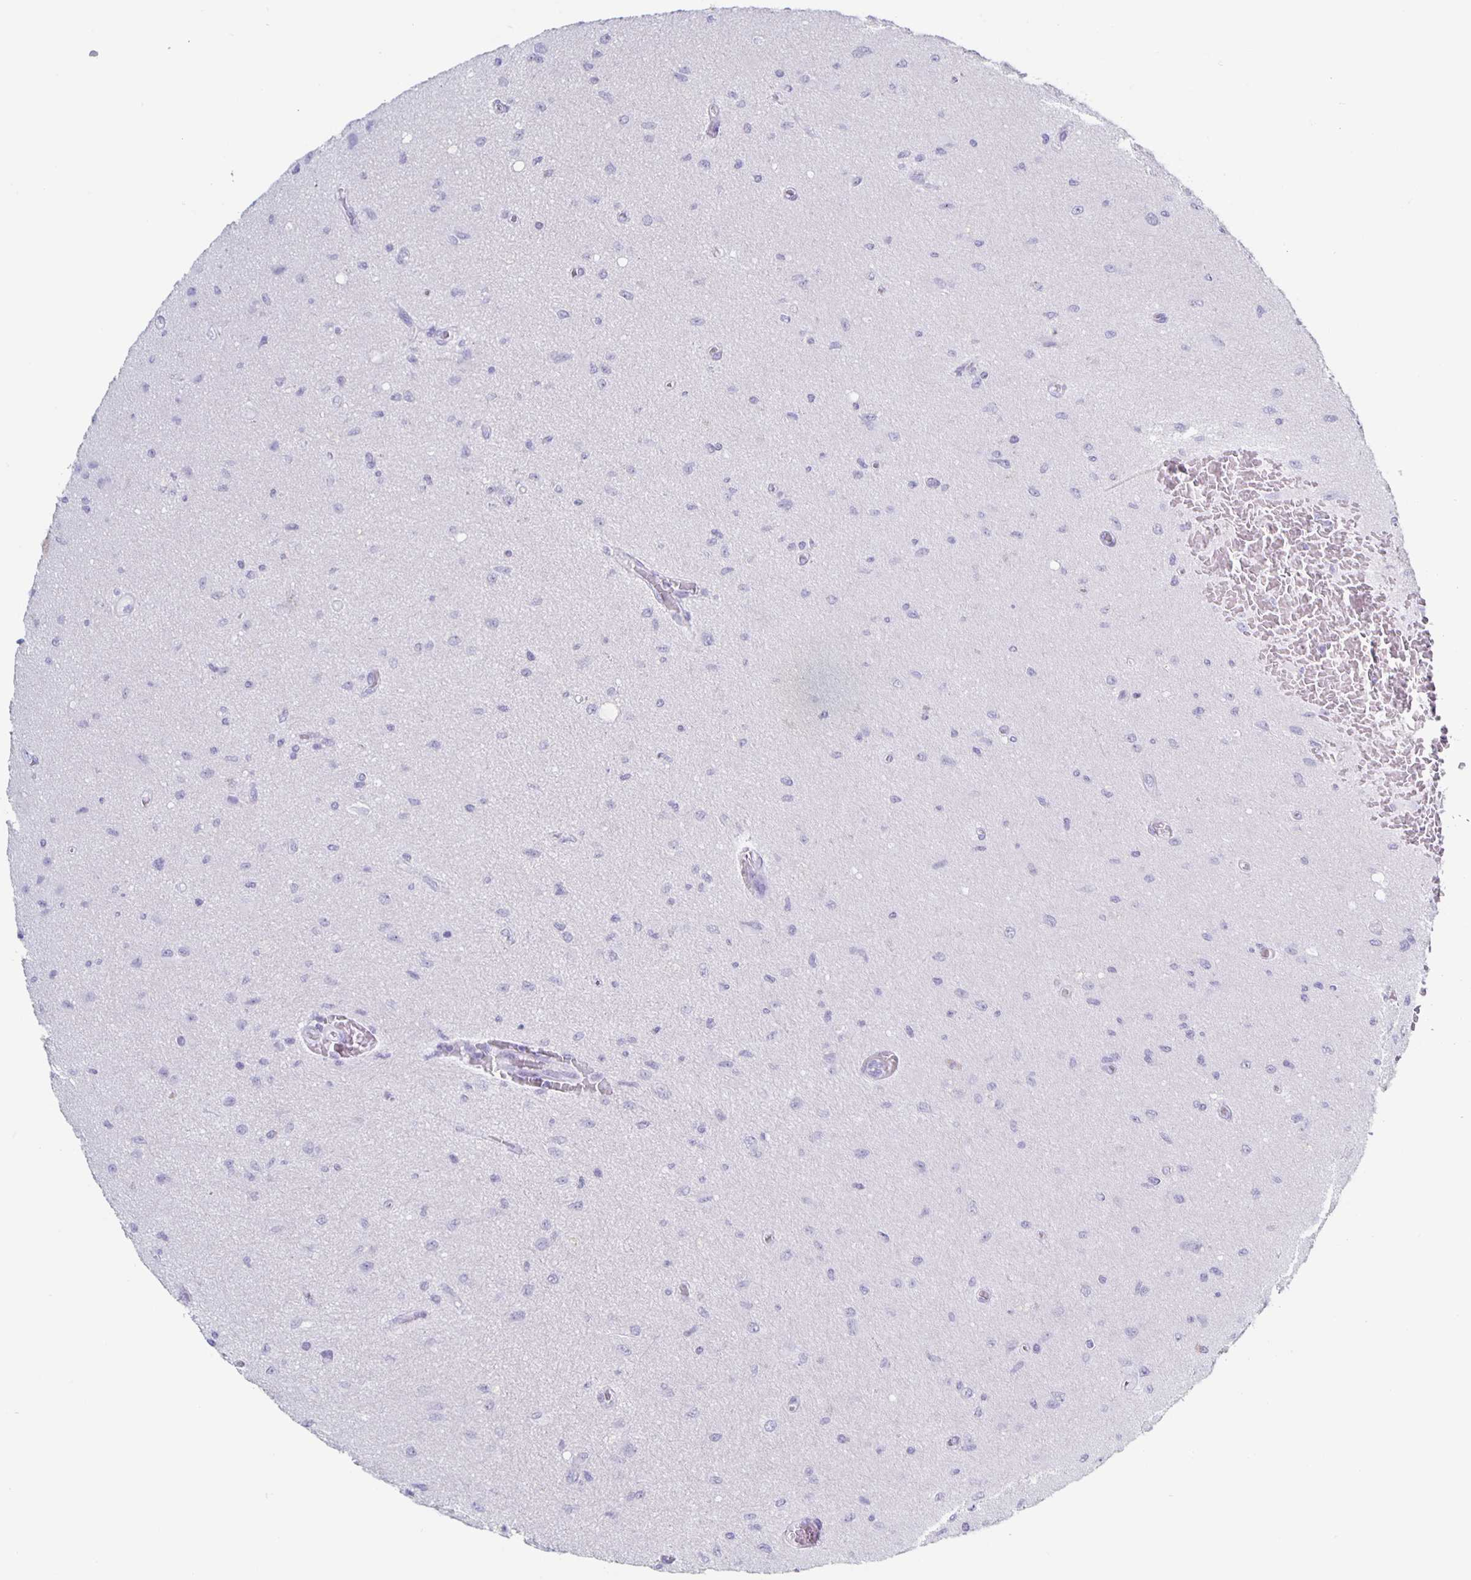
{"staining": {"intensity": "negative", "quantity": "none", "location": "none"}, "tissue": "glioma", "cell_type": "Tumor cells", "image_type": "cancer", "snomed": [{"axis": "morphology", "description": "Glioma, malignant, High grade"}, {"axis": "topography", "description": "Brain"}], "caption": "IHC image of glioma stained for a protein (brown), which shows no expression in tumor cells.", "gene": "CT45A5", "patient": {"sex": "male", "age": 67}}